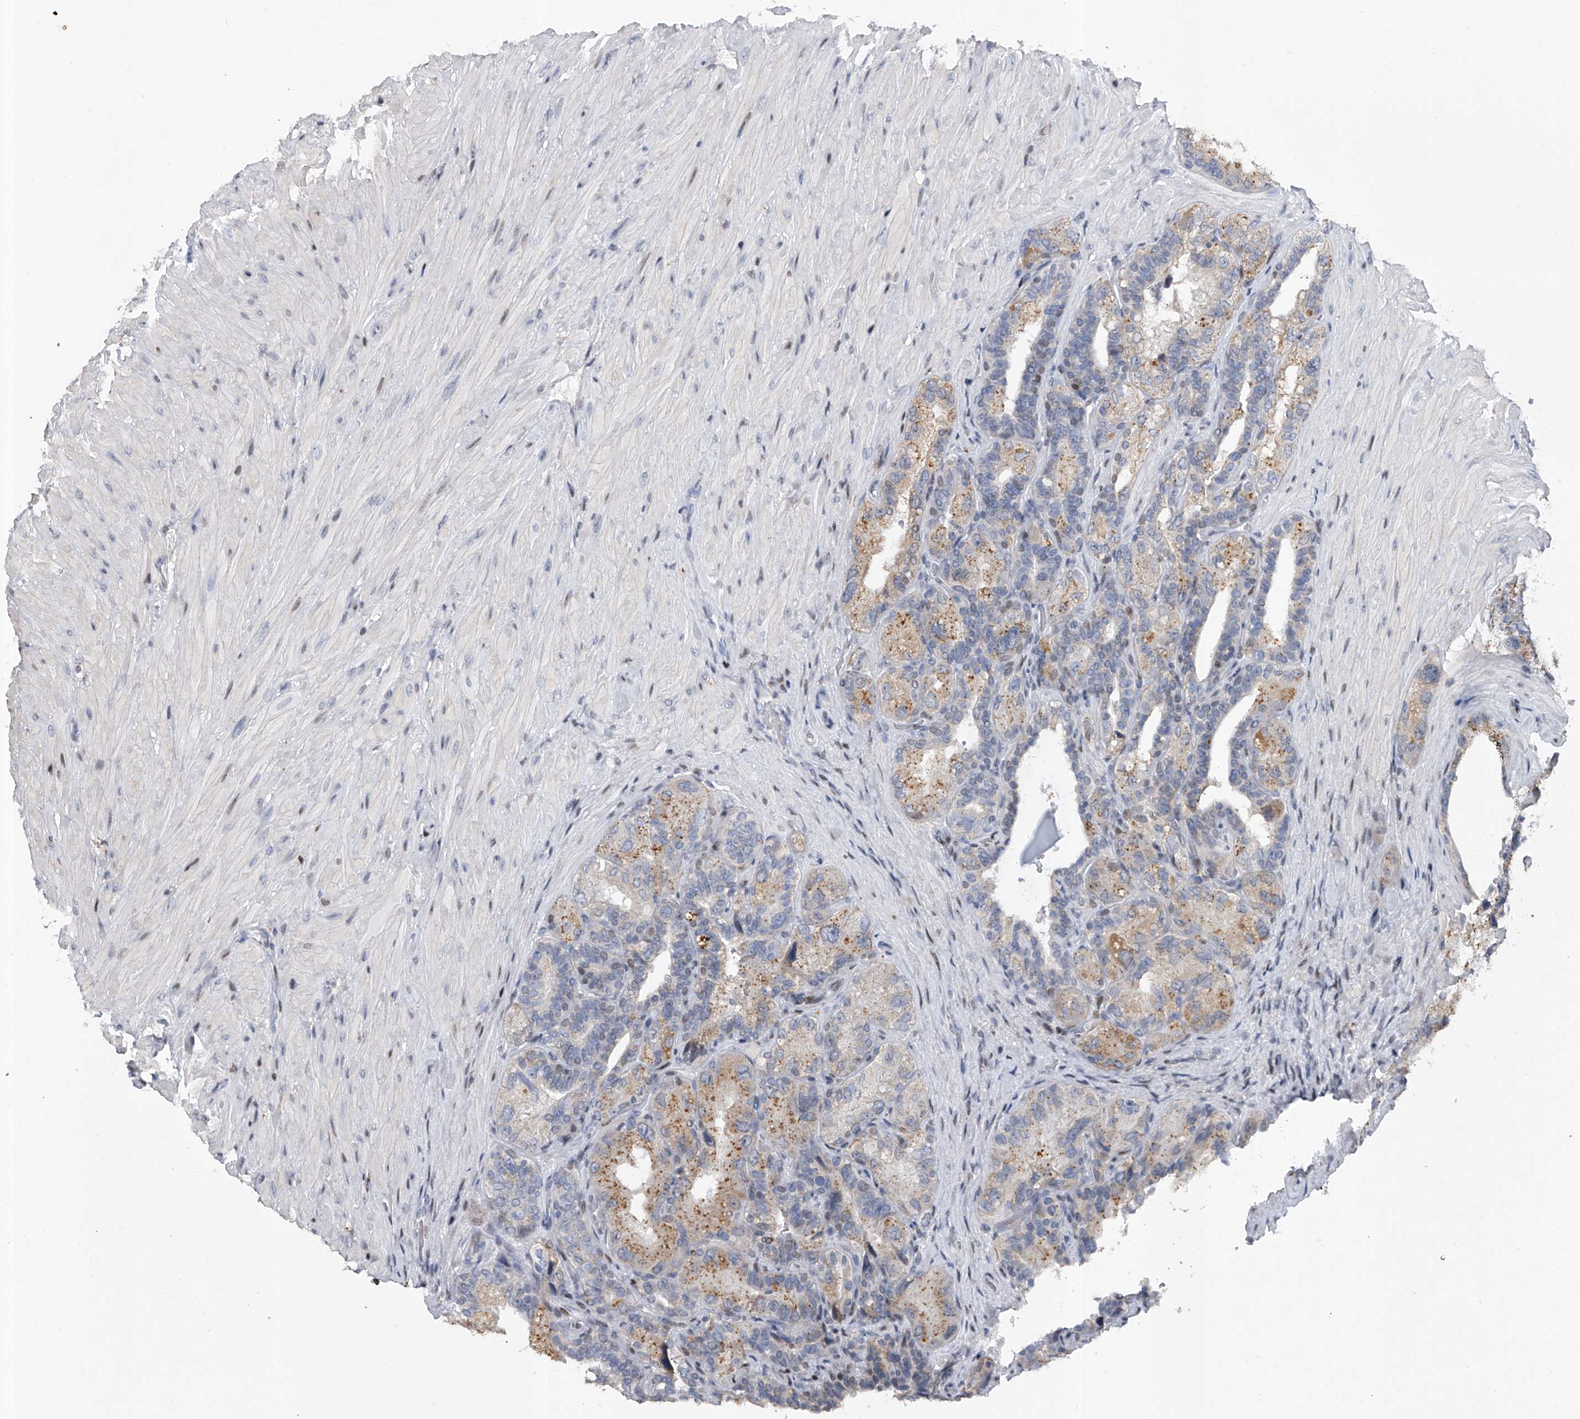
{"staining": {"intensity": "negative", "quantity": "none", "location": "none"}, "tissue": "seminal vesicle", "cell_type": "Glandular cells", "image_type": "normal", "snomed": [{"axis": "morphology", "description": "Normal tissue, NOS"}, {"axis": "topography", "description": "Prostate"}, {"axis": "topography", "description": "Seminal veicle"}], "caption": "Micrograph shows no protein staining in glandular cells of normal seminal vesicle. The staining is performed using DAB brown chromogen with nuclei counter-stained in using hematoxylin.", "gene": "RWDD2A", "patient": {"sex": "male", "age": 67}}